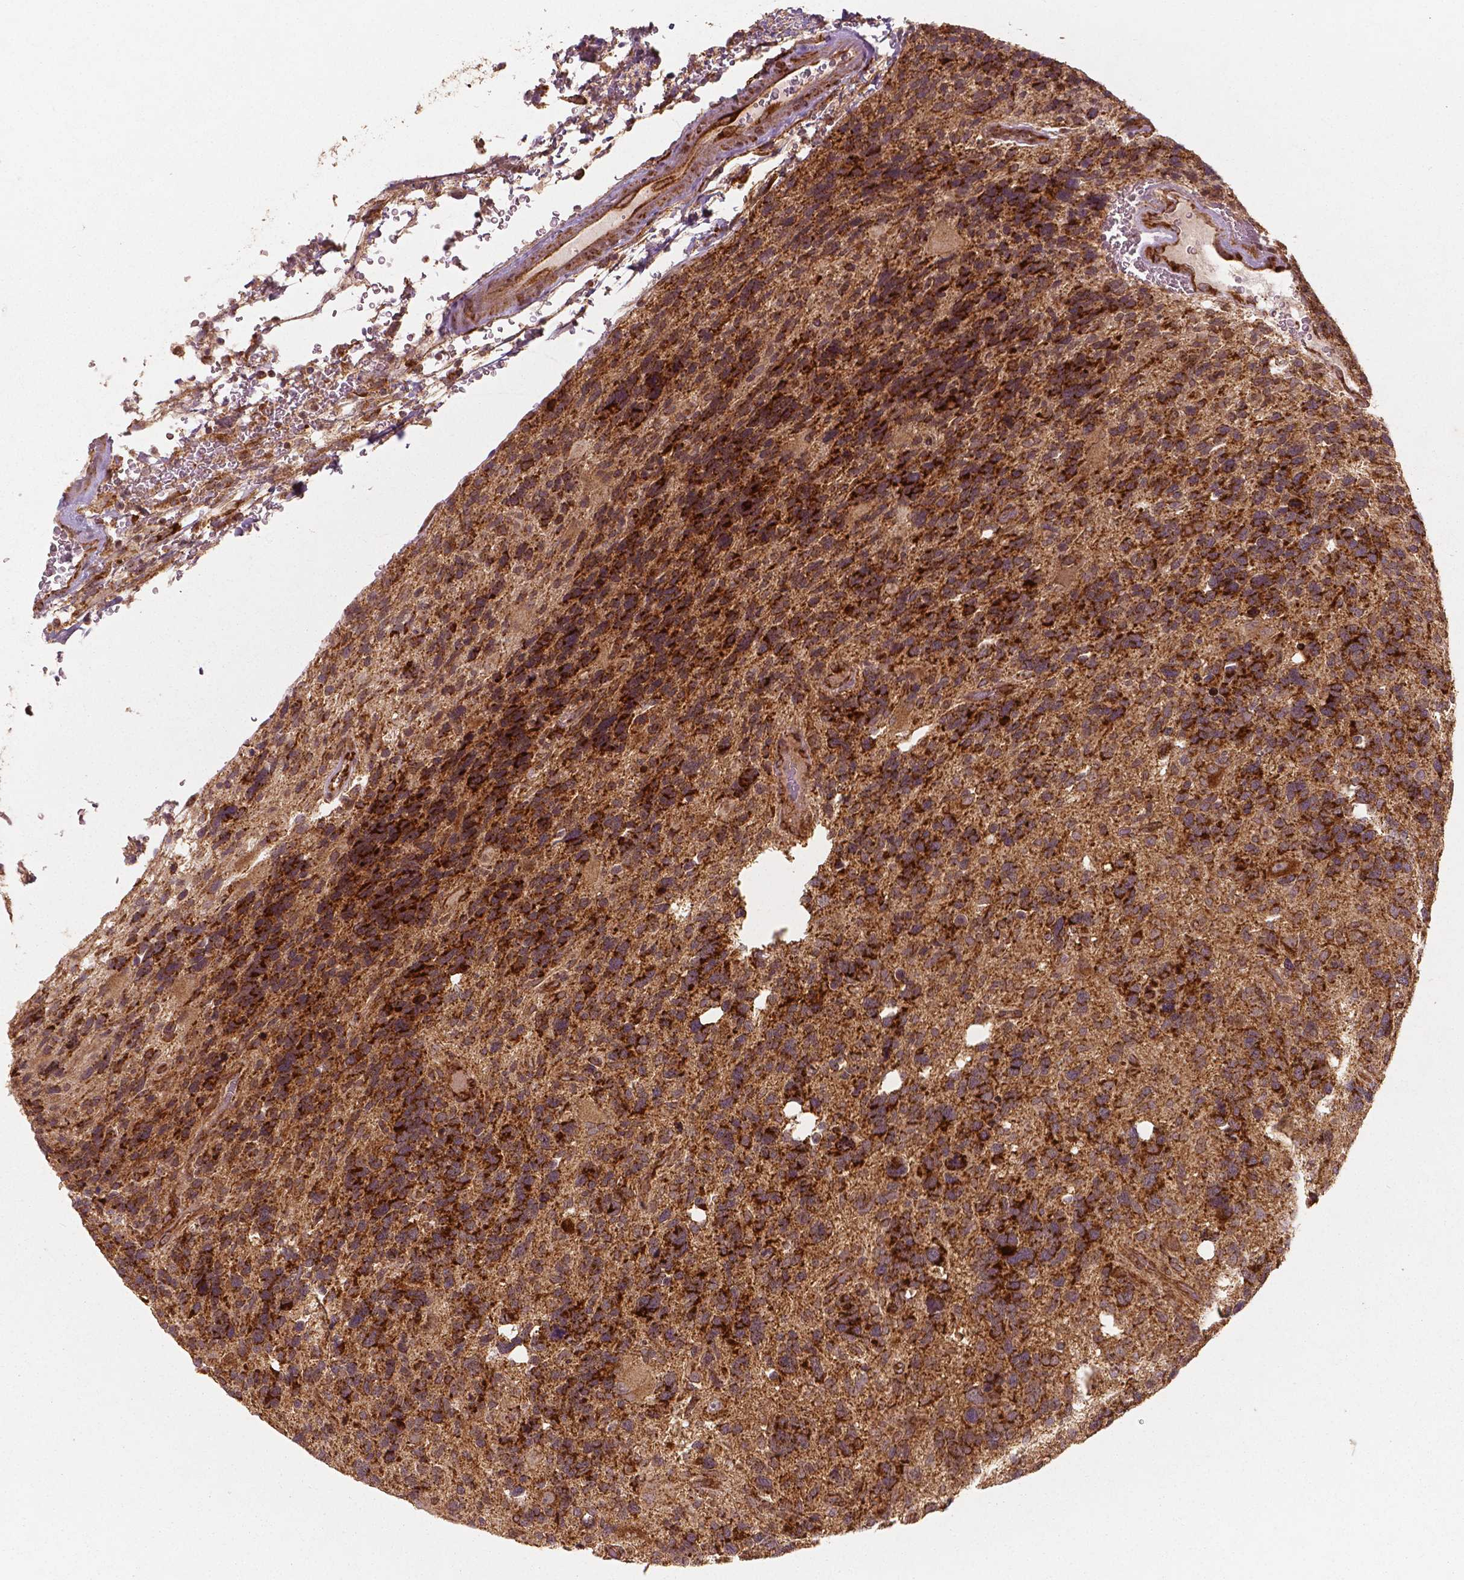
{"staining": {"intensity": "strong", "quantity": ">75%", "location": "cytoplasmic/membranous"}, "tissue": "glioma", "cell_type": "Tumor cells", "image_type": "cancer", "snomed": [{"axis": "morphology", "description": "Glioma, malignant, High grade"}, {"axis": "topography", "description": "Brain"}], "caption": "Glioma stained for a protein exhibits strong cytoplasmic/membranous positivity in tumor cells.", "gene": "PGAM5", "patient": {"sex": "male", "age": 49}}